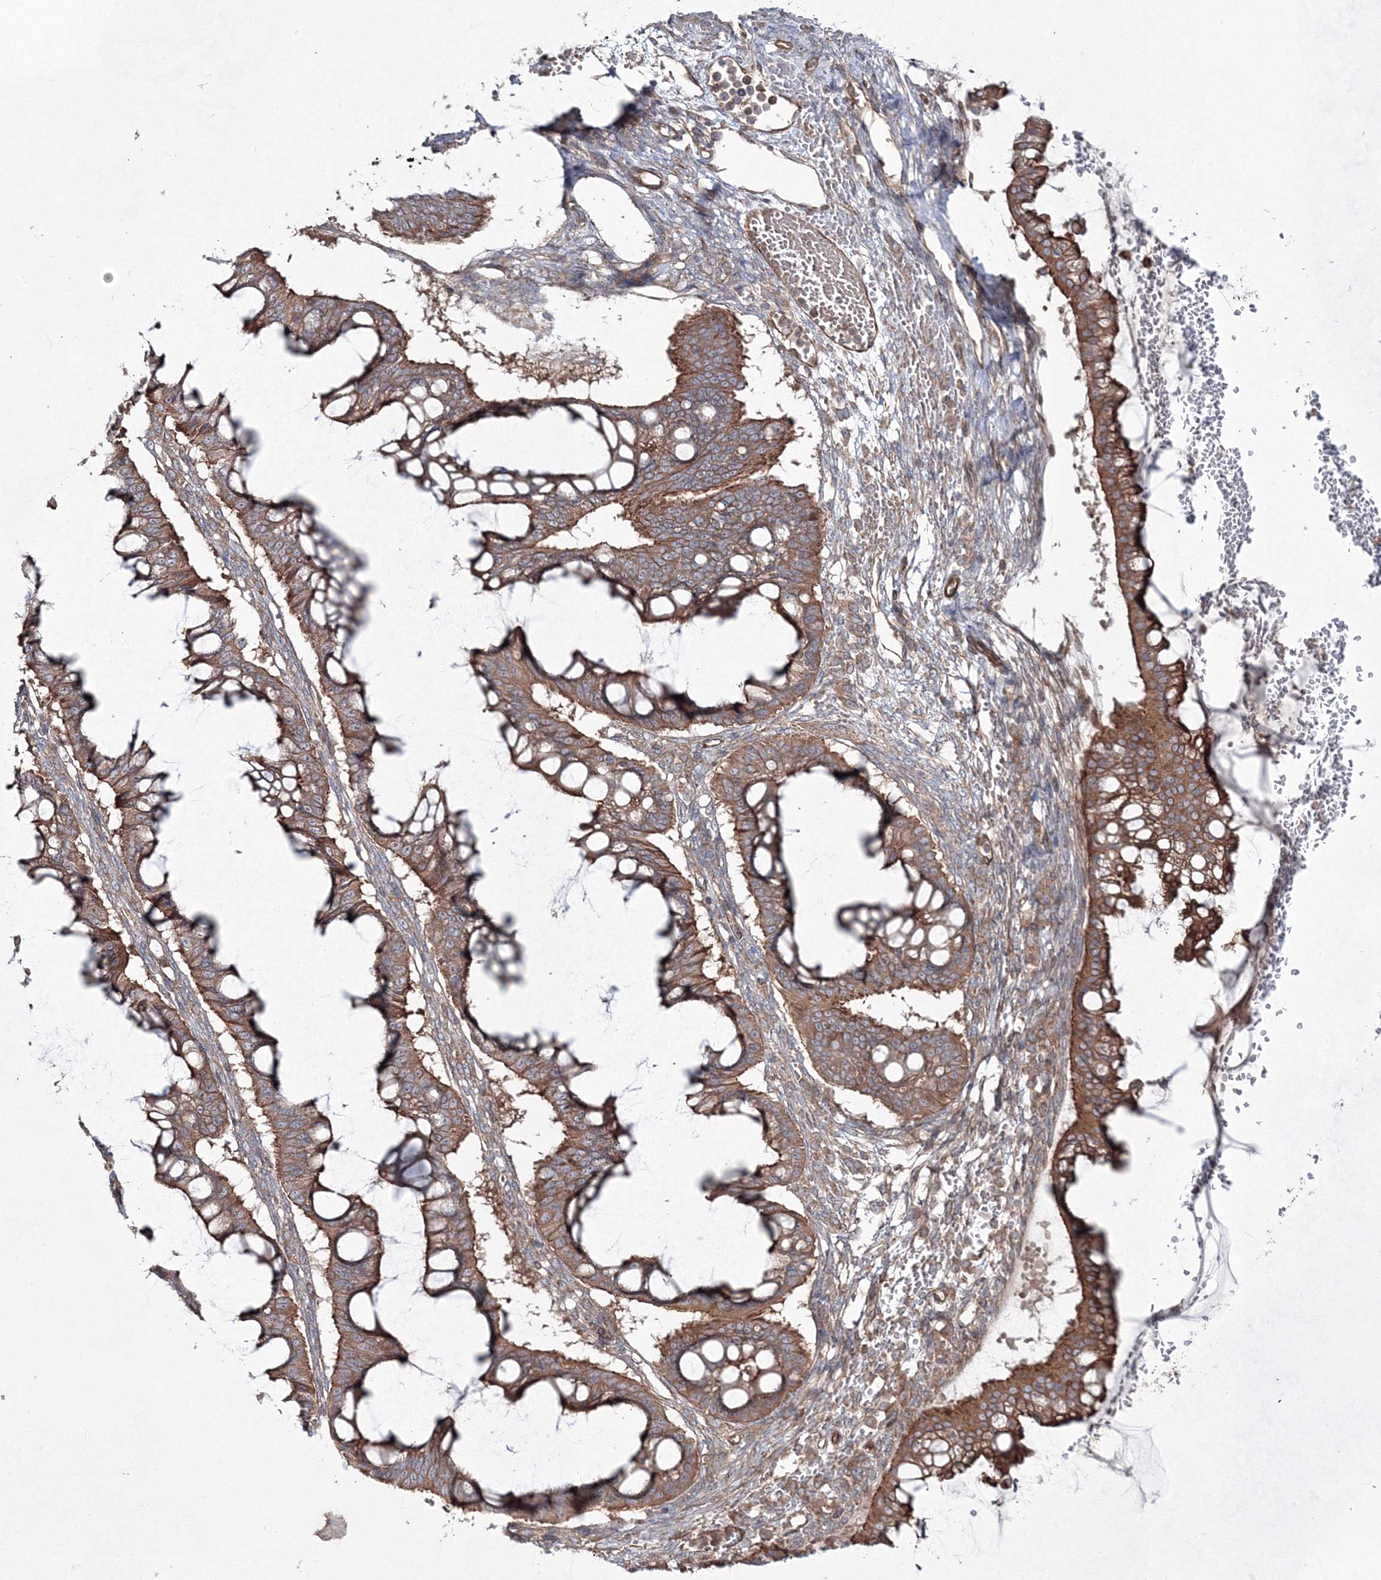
{"staining": {"intensity": "strong", "quantity": ">75%", "location": "cytoplasmic/membranous"}, "tissue": "ovarian cancer", "cell_type": "Tumor cells", "image_type": "cancer", "snomed": [{"axis": "morphology", "description": "Cystadenocarcinoma, mucinous, NOS"}, {"axis": "topography", "description": "Ovary"}], "caption": "This is an image of IHC staining of ovarian cancer, which shows strong expression in the cytoplasmic/membranous of tumor cells.", "gene": "EXOC6", "patient": {"sex": "female", "age": 73}}